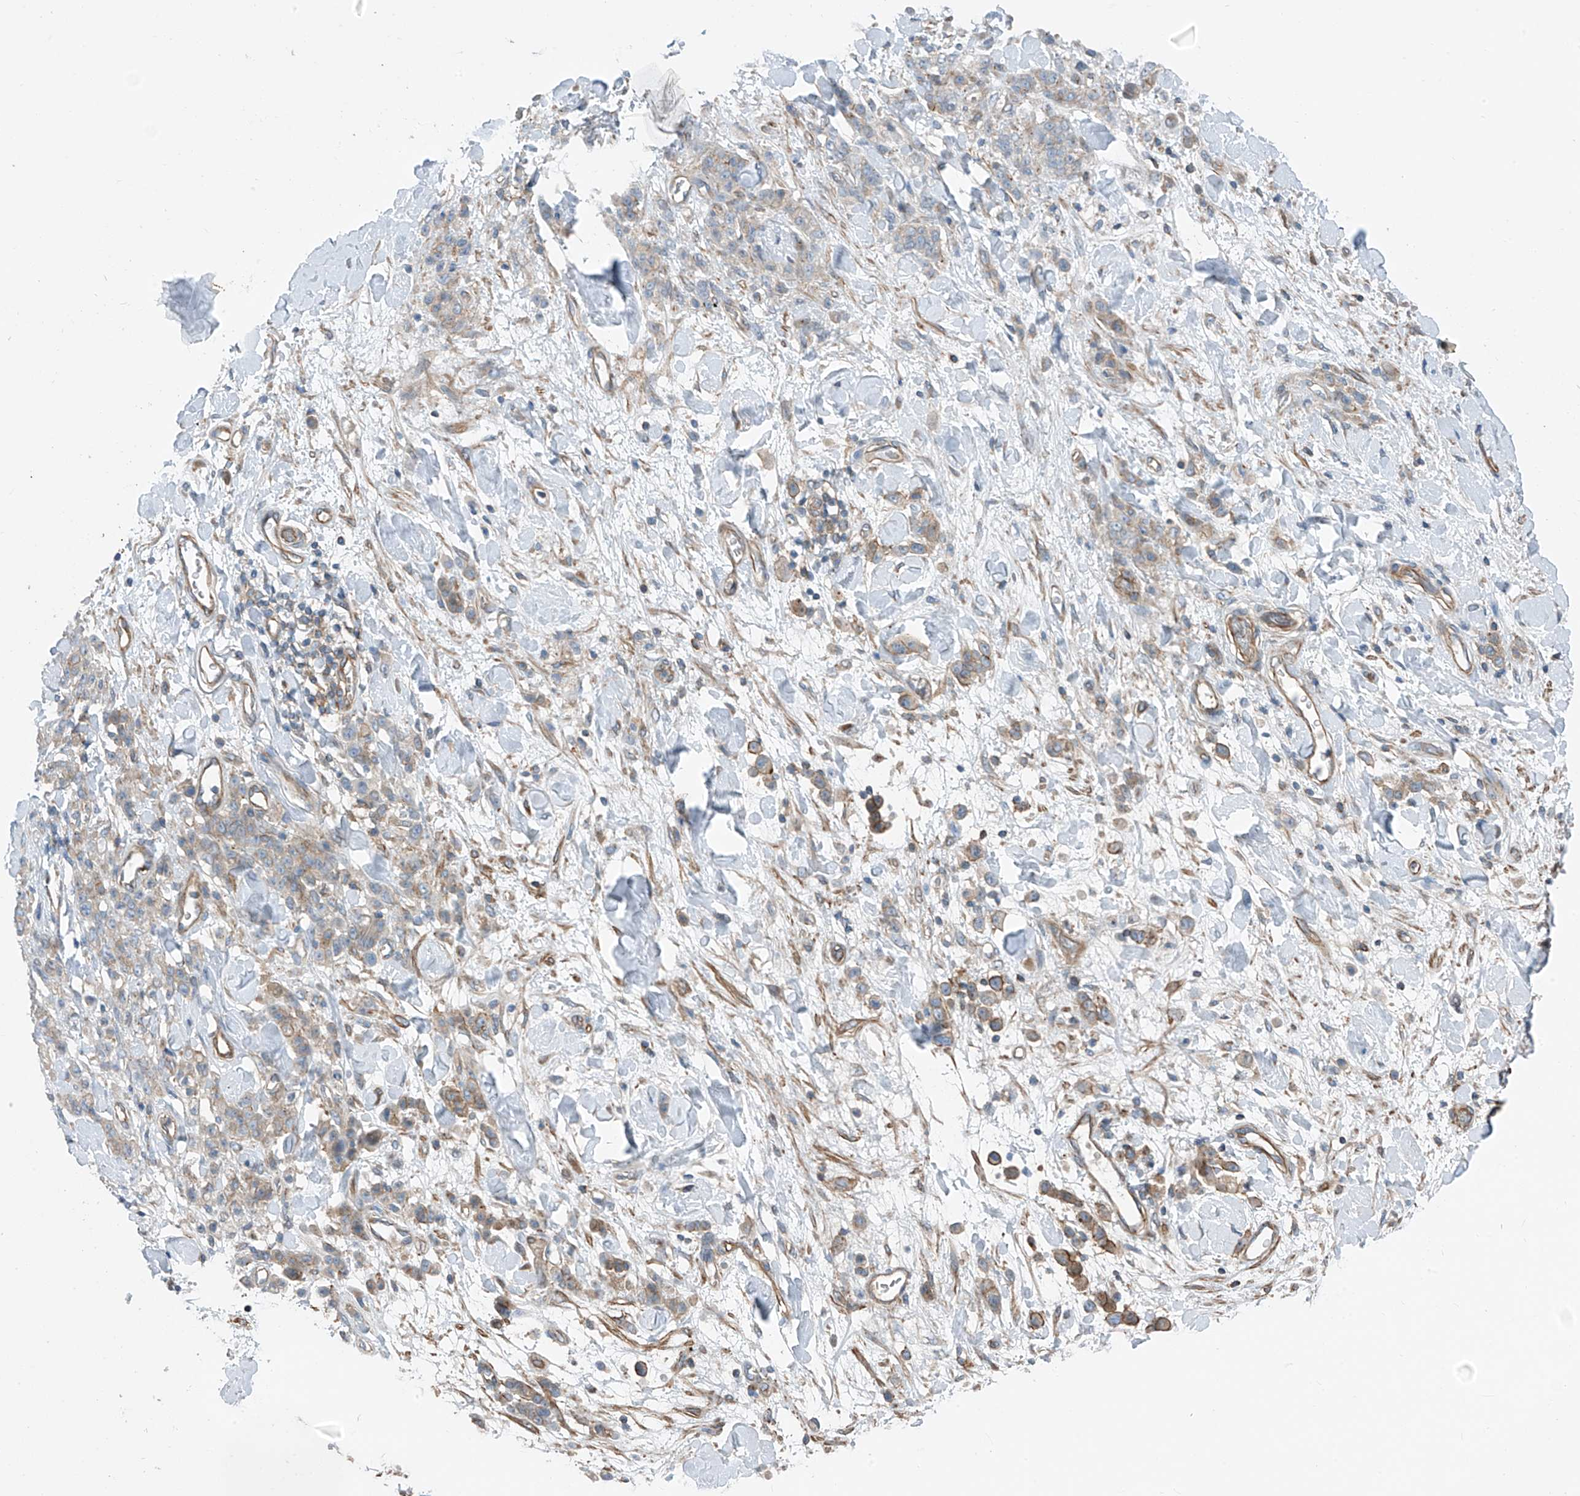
{"staining": {"intensity": "moderate", "quantity": "<25%", "location": "cytoplasmic/membranous"}, "tissue": "stomach cancer", "cell_type": "Tumor cells", "image_type": "cancer", "snomed": [{"axis": "morphology", "description": "Normal tissue, NOS"}, {"axis": "morphology", "description": "Adenocarcinoma, NOS"}, {"axis": "topography", "description": "Stomach"}], "caption": "An immunohistochemistry (IHC) micrograph of neoplastic tissue is shown. Protein staining in brown shows moderate cytoplasmic/membranous positivity in stomach cancer (adenocarcinoma) within tumor cells.", "gene": "SLC1A5", "patient": {"sex": "male", "age": 82}}